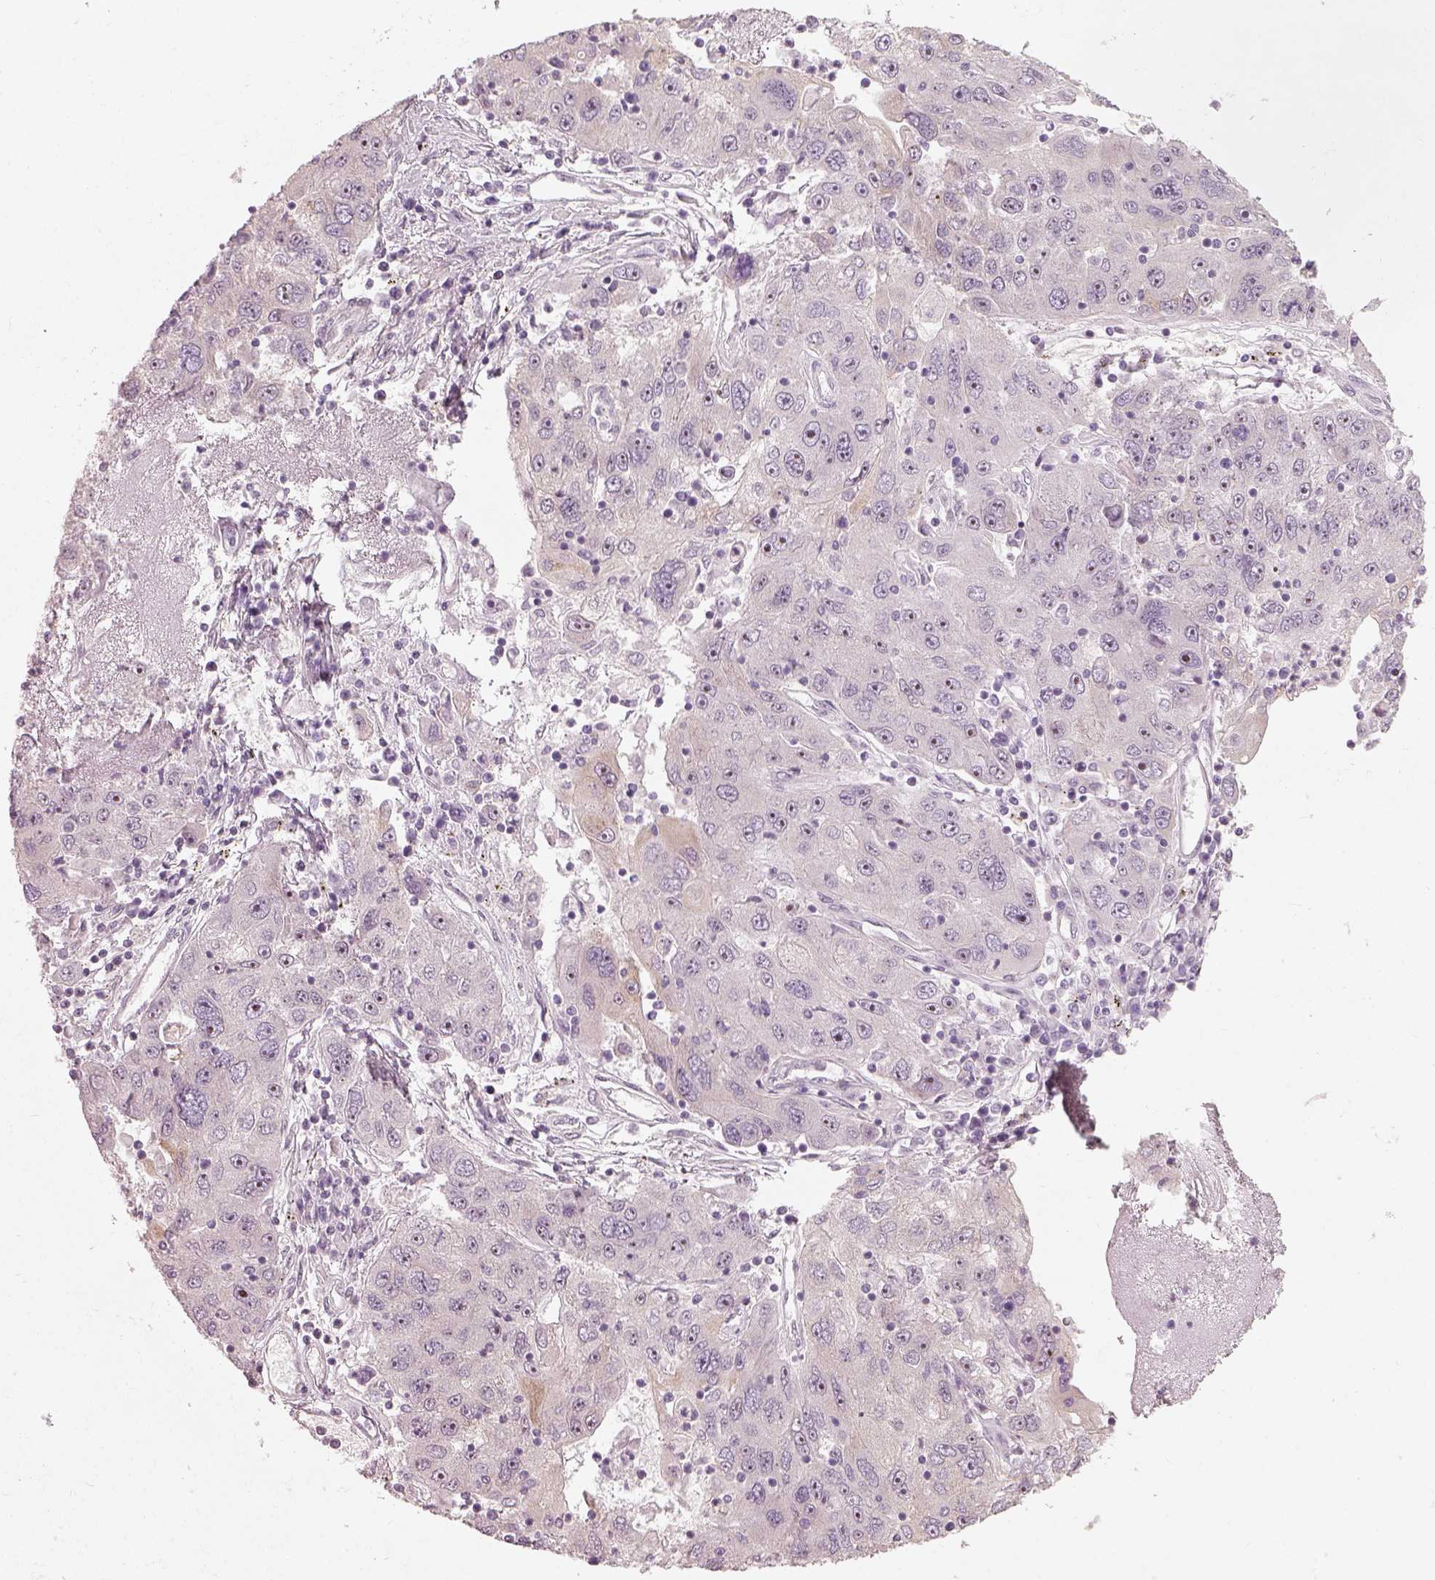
{"staining": {"intensity": "negative", "quantity": "none", "location": "none"}, "tissue": "stomach cancer", "cell_type": "Tumor cells", "image_type": "cancer", "snomed": [{"axis": "morphology", "description": "Adenocarcinoma, NOS"}, {"axis": "topography", "description": "Stomach"}], "caption": "Tumor cells are negative for brown protein staining in adenocarcinoma (stomach).", "gene": "CDS1", "patient": {"sex": "male", "age": 56}}